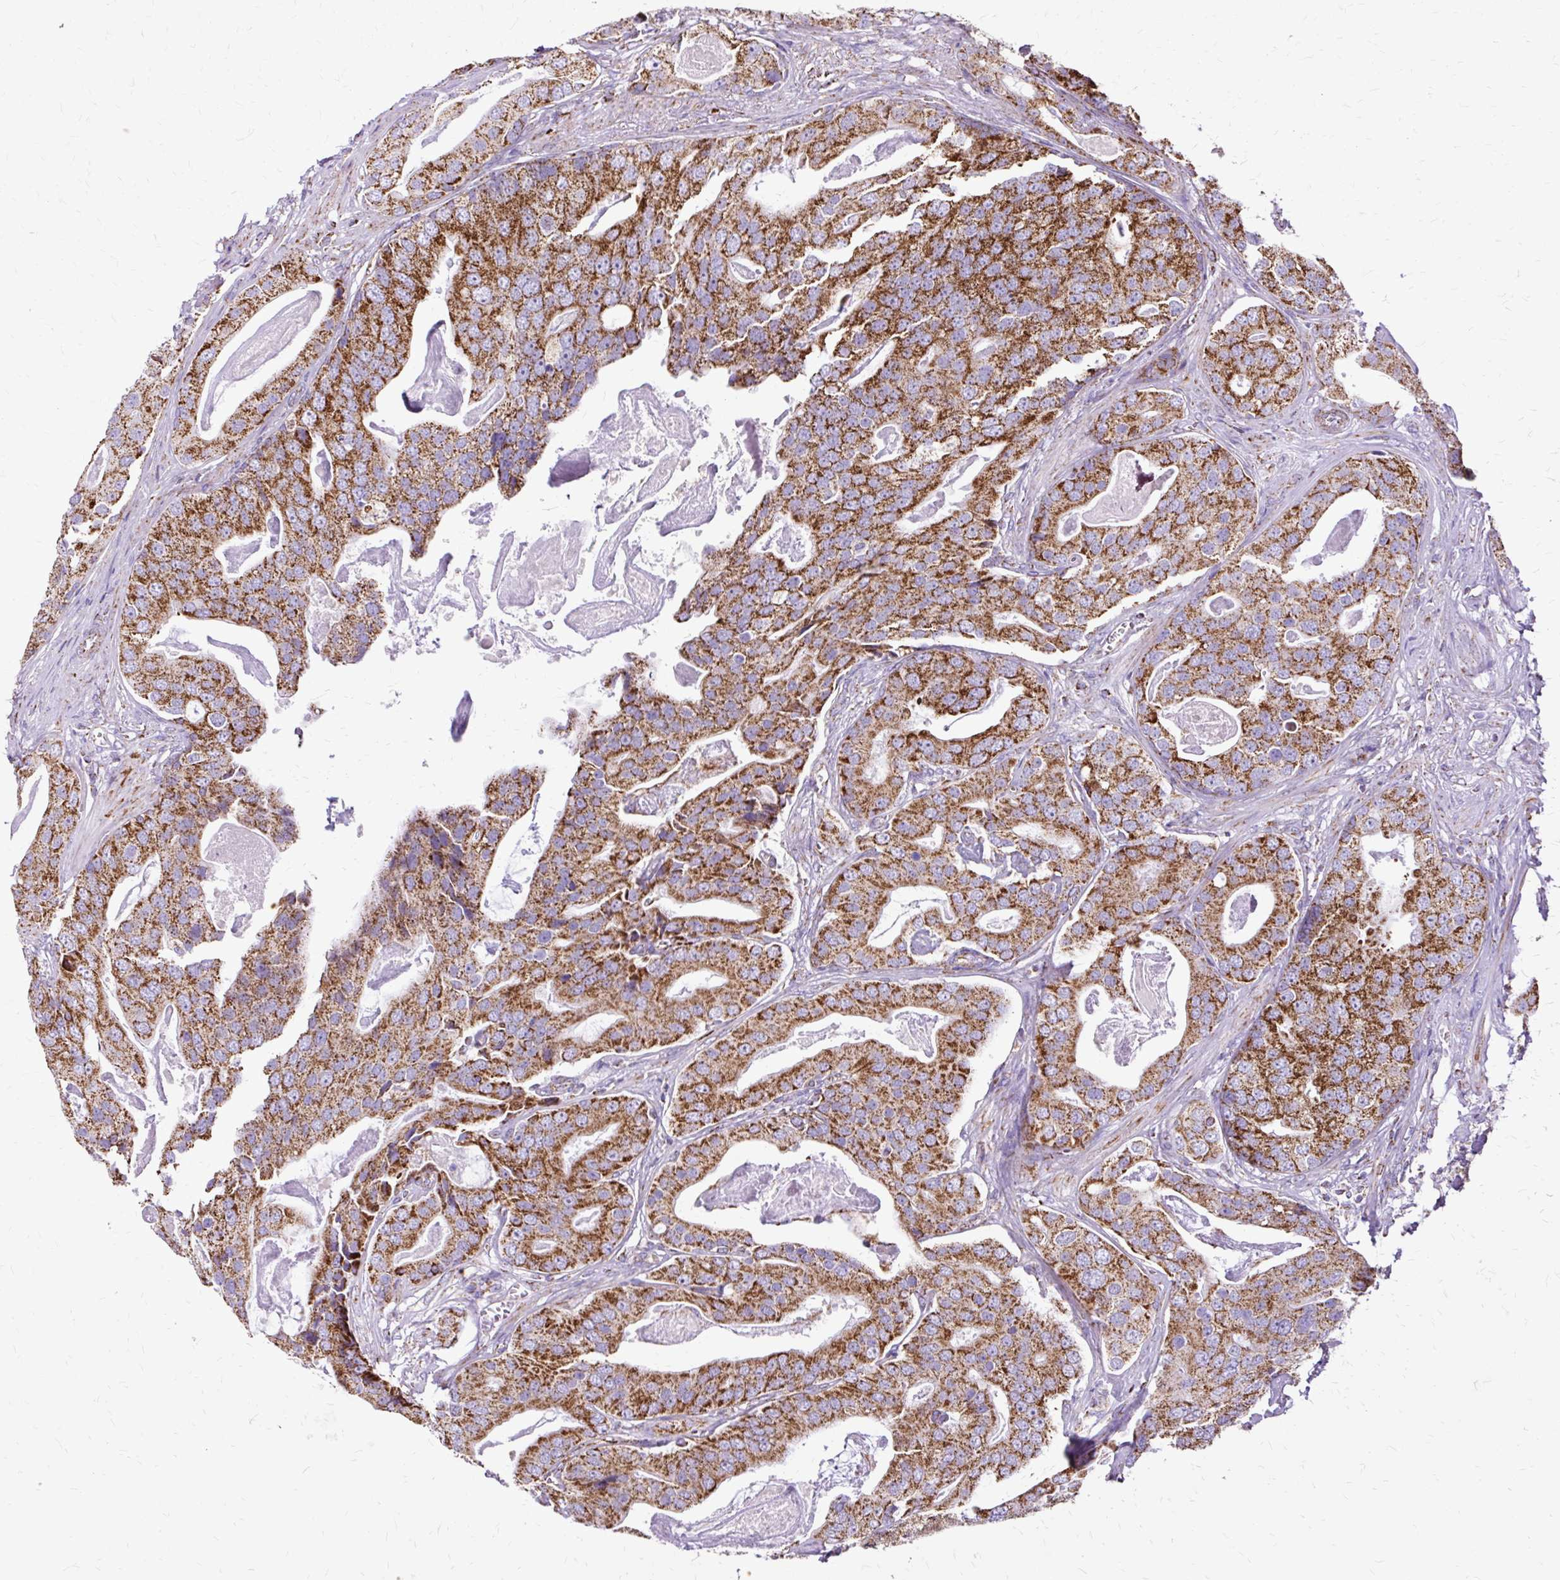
{"staining": {"intensity": "strong", "quantity": ">75%", "location": "cytoplasmic/membranous"}, "tissue": "prostate cancer", "cell_type": "Tumor cells", "image_type": "cancer", "snomed": [{"axis": "morphology", "description": "Adenocarcinoma, High grade"}, {"axis": "topography", "description": "Prostate"}], "caption": "Prostate cancer (adenocarcinoma (high-grade)) stained for a protein displays strong cytoplasmic/membranous positivity in tumor cells.", "gene": "DLAT", "patient": {"sex": "male", "age": 71}}